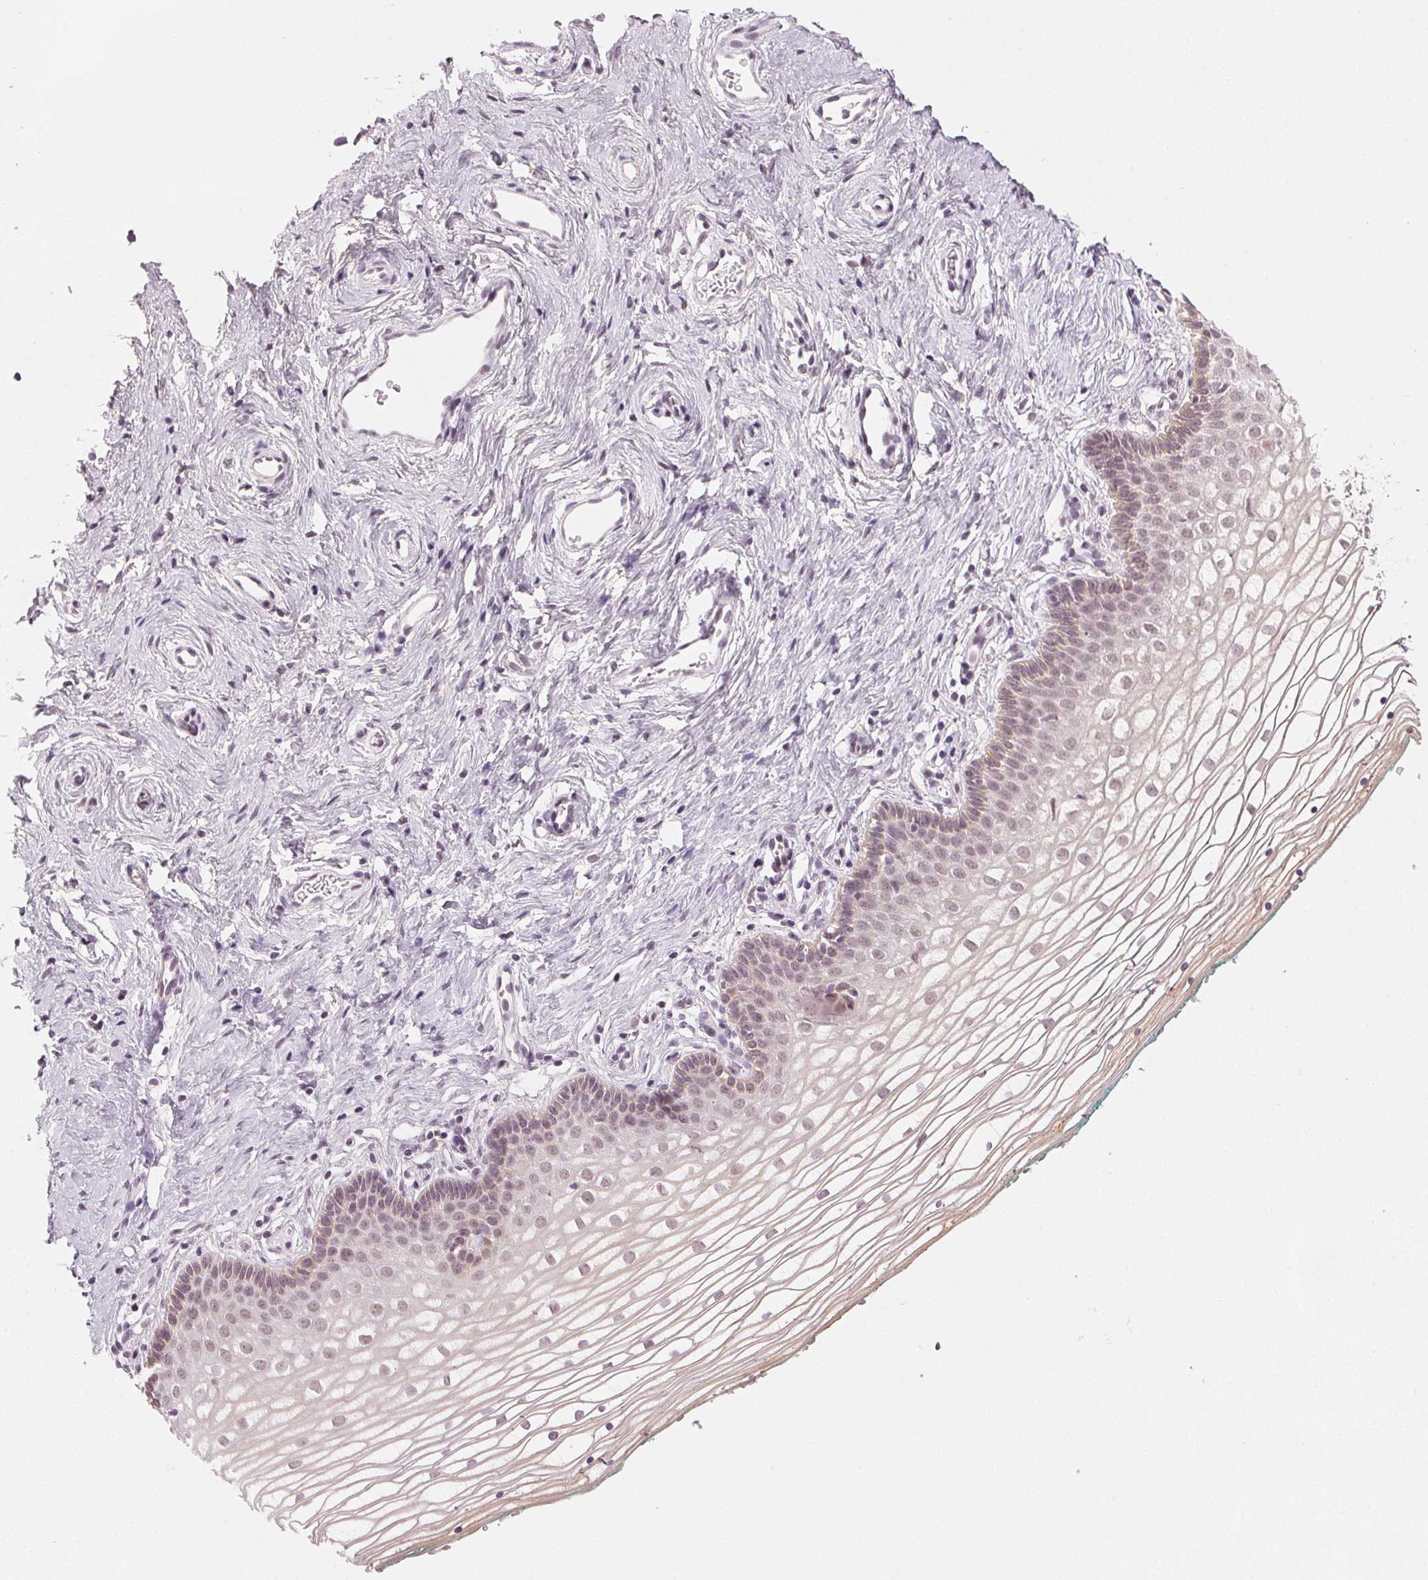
{"staining": {"intensity": "weak", "quantity": "25%-75%", "location": "nuclear"}, "tissue": "vagina", "cell_type": "Squamous epithelial cells", "image_type": "normal", "snomed": [{"axis": "morphology", "description": "Normal tissue, NOS"}, {"axis": "topography", "description": "Vagina"}], "caption": "Immunohistochemical staining of normal human vagina reveals 25%-75% levels of weak nuclear protein staining in about 25%-75% of squamous epithelial cells.", "gene": "AIF1L", "patient": {"sex": "female", "age": 36}}